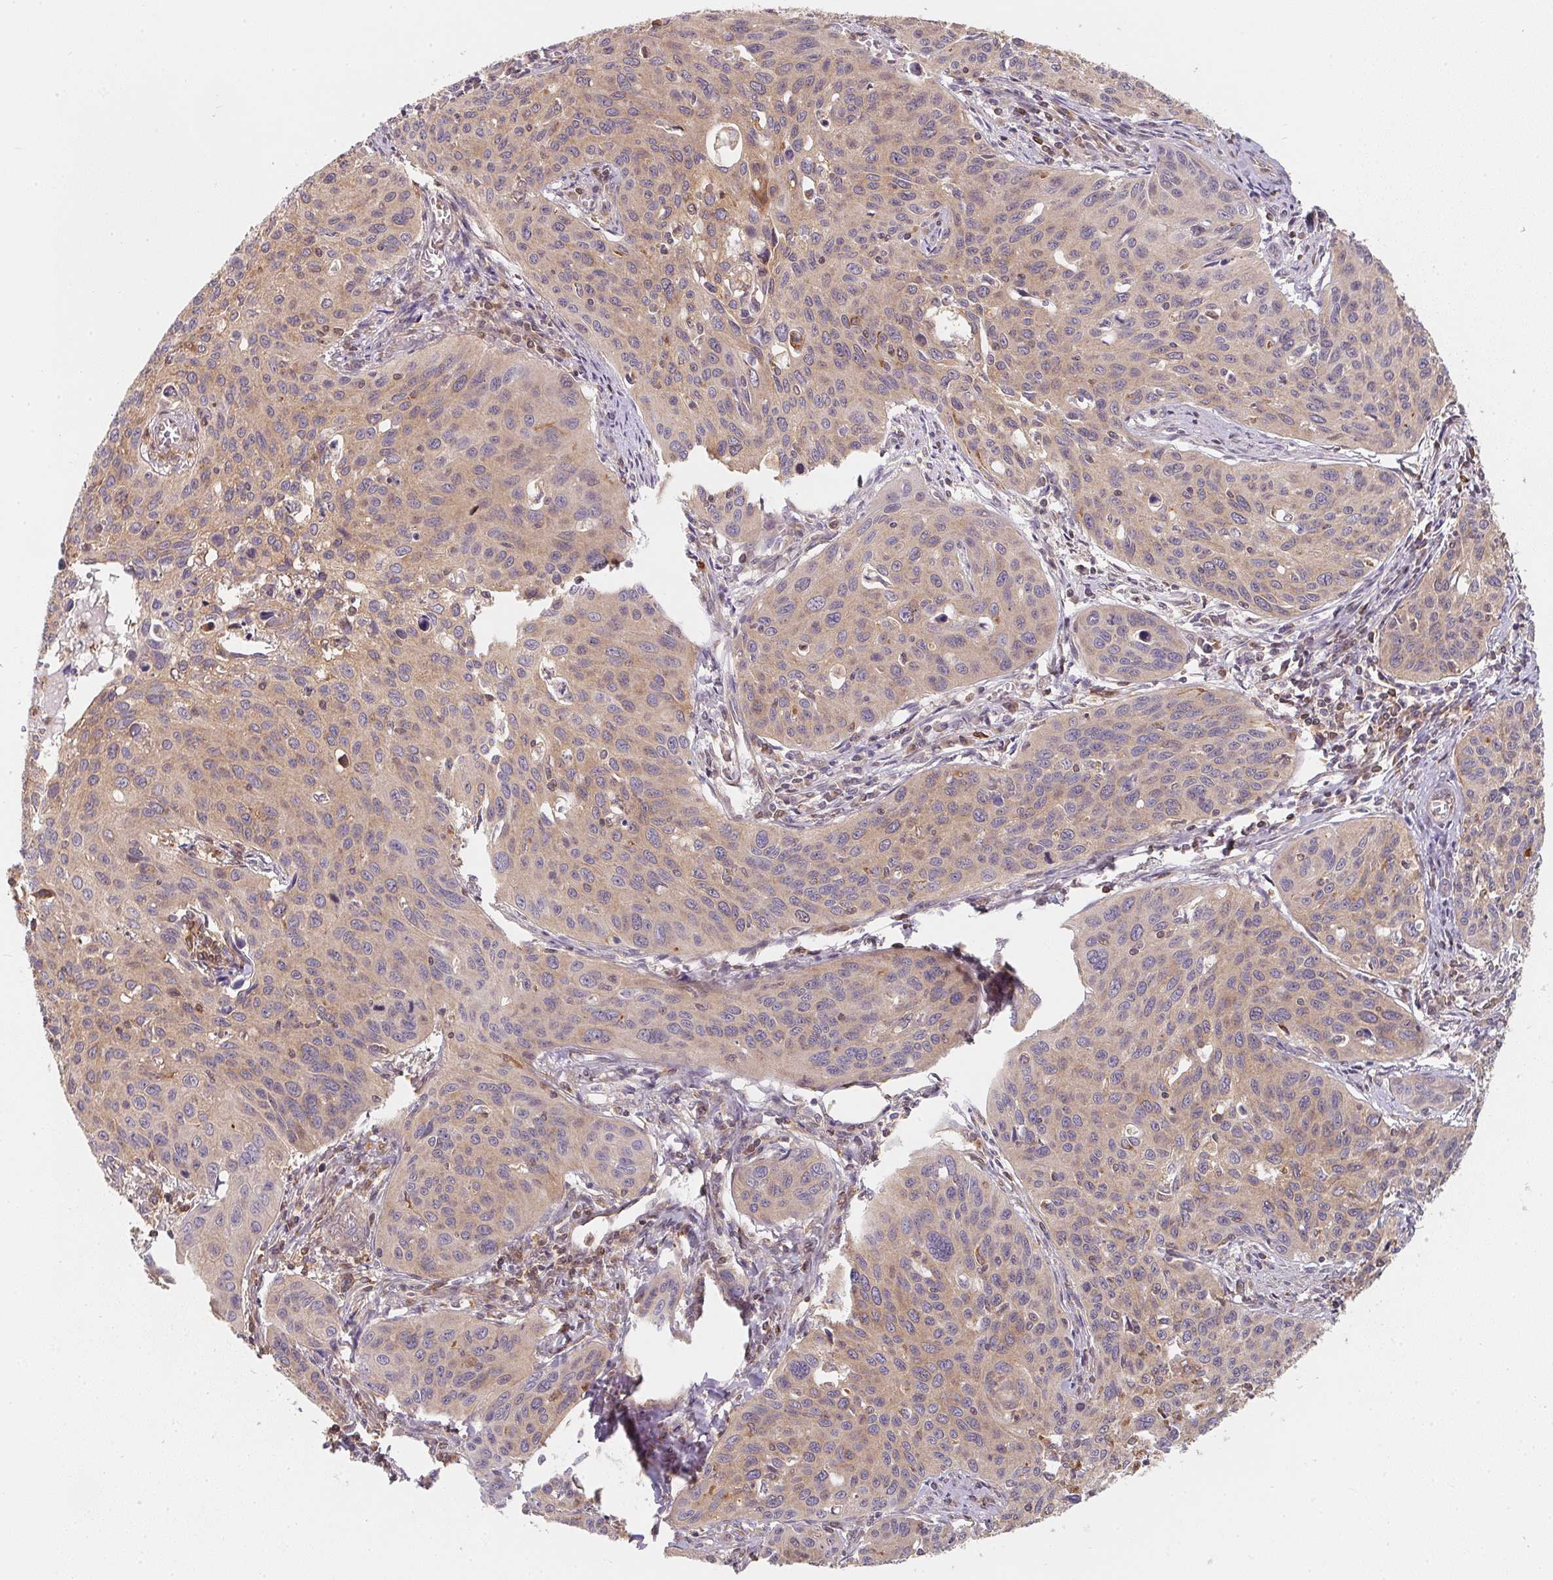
{"staining": {"intensity": "weak", "quantity": "<25%", "location": "cytoplasmic/membranous"}, "tissue": "cervical cancer", "cell_type": "Tumor cells", "image_type": "cancer", "snomed": [{"axis": "morphology", "description": "Squamous cell carcinoma, NOS"}, {"axis": "topography", "description": "Cervix"}], "caption": "This is a image of immunohistochemistry staining of cervical cancer, which shows no positivity in tumor cells.", "gene": "ANKRD13A", "patient": {"sex": "female", "age": 31}}